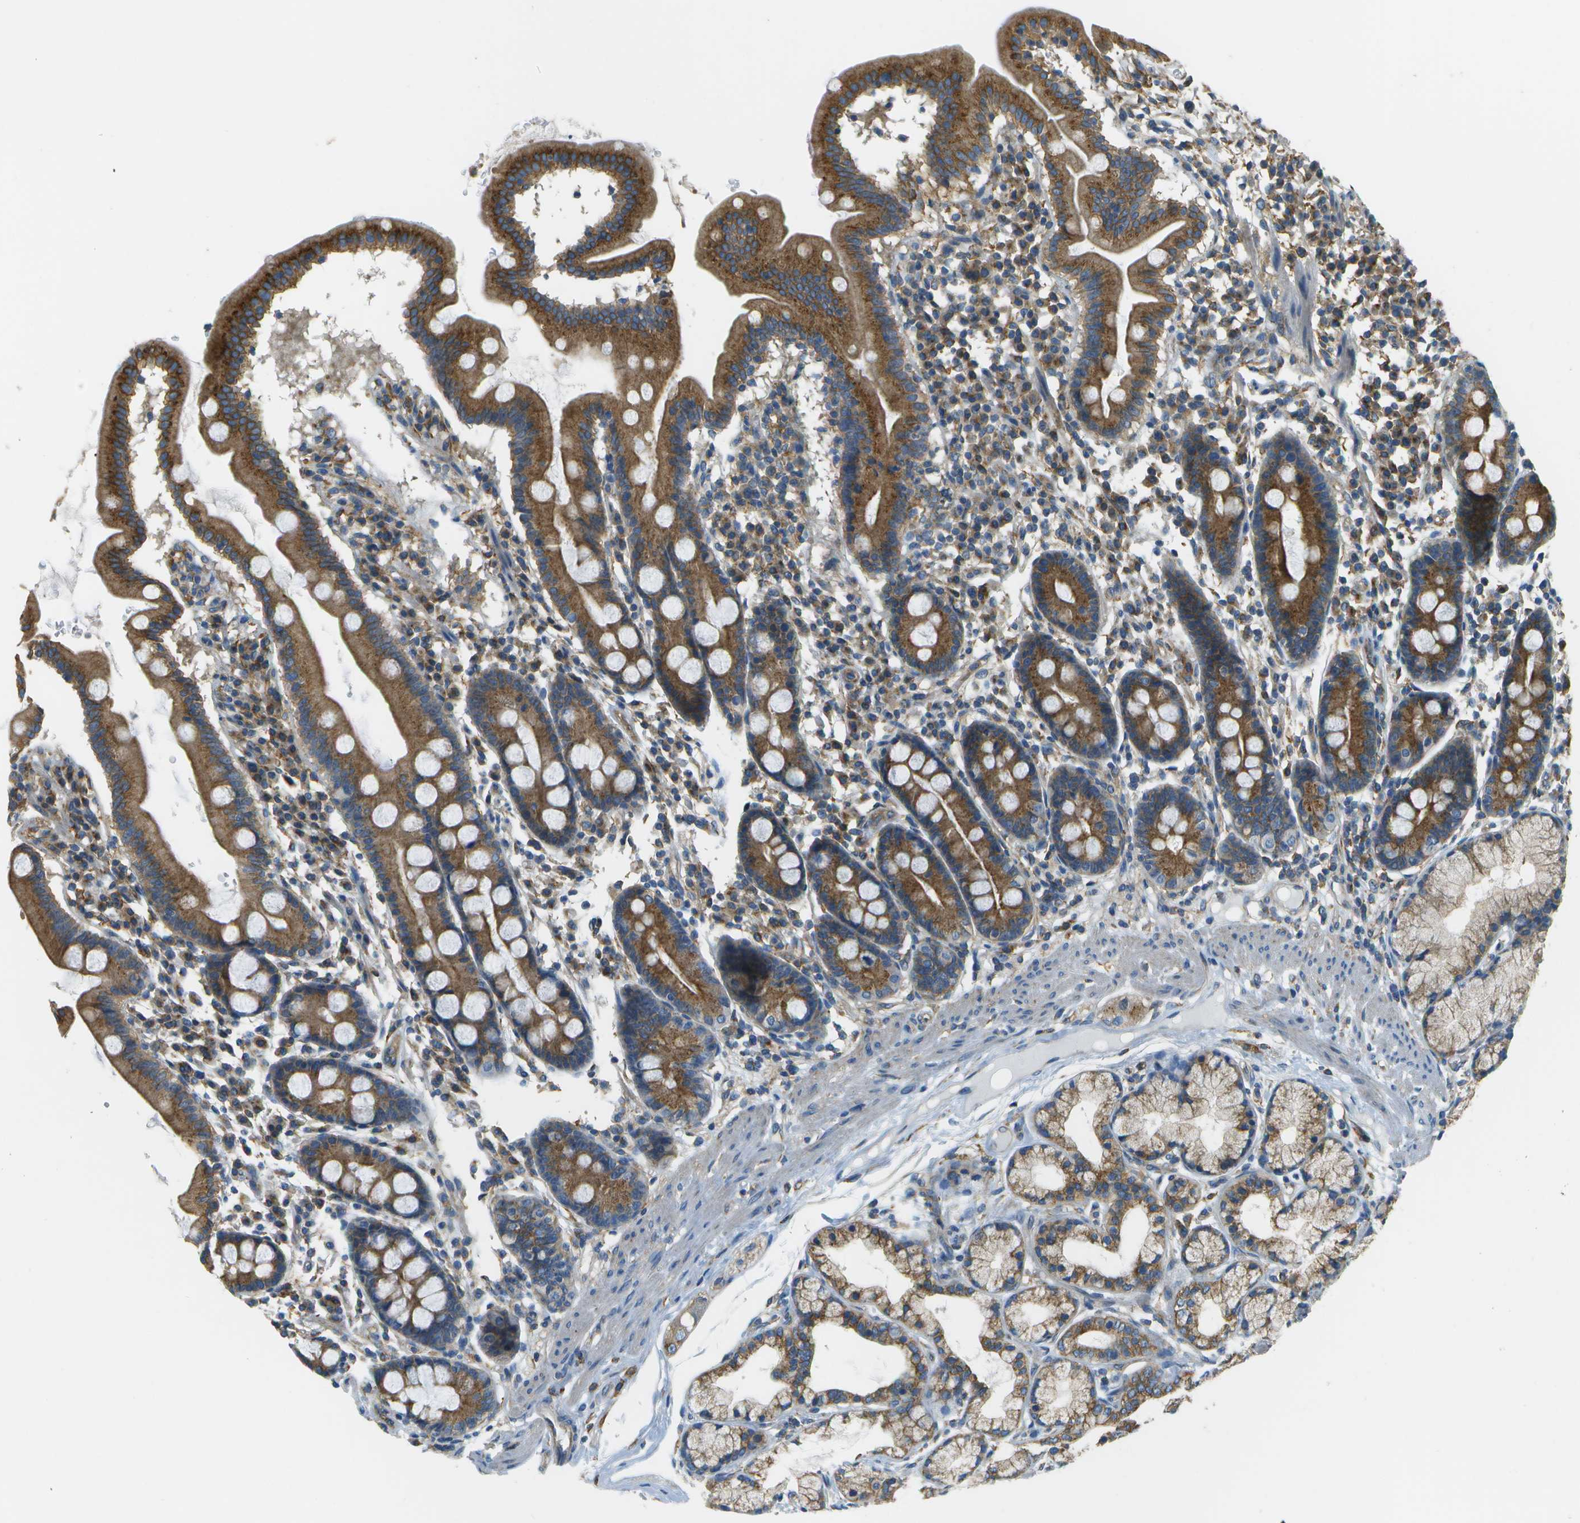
{"staining": {"intensity": "strong", "quantity": ">75%", "location": "cytoplasmic/membranous"}, "tissue": "duodenum", "cell_type": "Glandular cells", "image_type": "normal", "snomed": [{"axis": "morphology", "description": "Normal tissue, NOS"}, {"axis": "topography", "description": "Duodenum"}], "caption": "Immunohistochemical staining of normal duodenum shows strong cytoplasmic/membranous protein staining in approximately >75% of glandular cells.", "gene": "CLTC", "patient": {"sex": "male", "age": 50}}